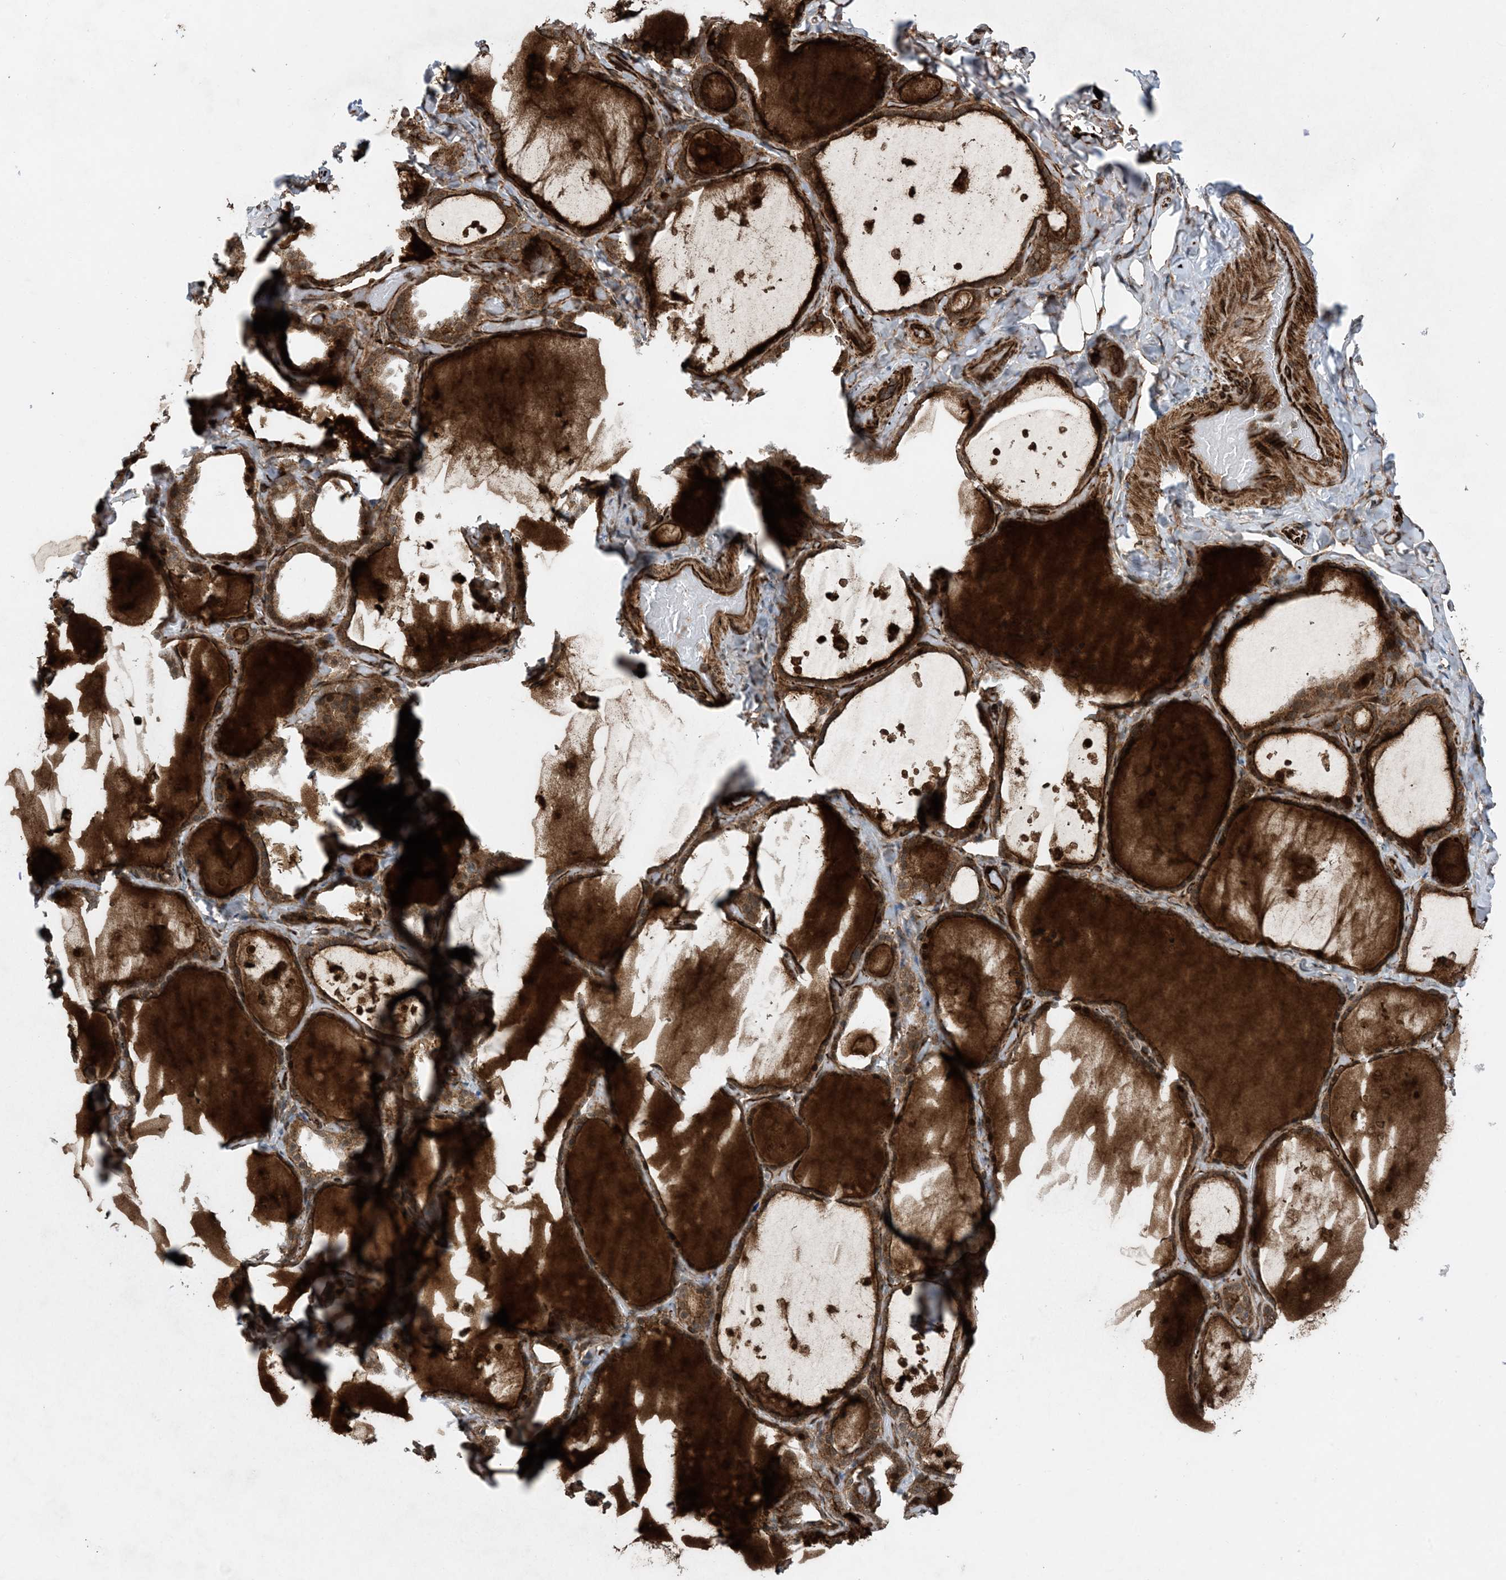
{"staining": {"intensity": "strong", "quantity": ">75%", "location": "cytoplasmic/membranous"}, "tissue": "thyroid gland", "cell_type": "Glandular cells", "image_type": "normal", "snomed": [{"axis": "morphology", "description": "Normal tissue, NOS"}, {"axis": "topography", "description": "Thyroid gland"}], "caption": "IHC (DAB) staining of unremarkable human thyroid gland demonstrates strong cytoplasmic/membranous protein expression in approximately >75% of glandular cells. The staining was performed using DAB (3,3'-diaminobenzidine) to visualize the protein expression in brown, while the nuclei were stained in blue with hematoxylin (Magnification: 20x).", "gene": "HEMK1", "patient": {"sex": "female", "age": 44}}